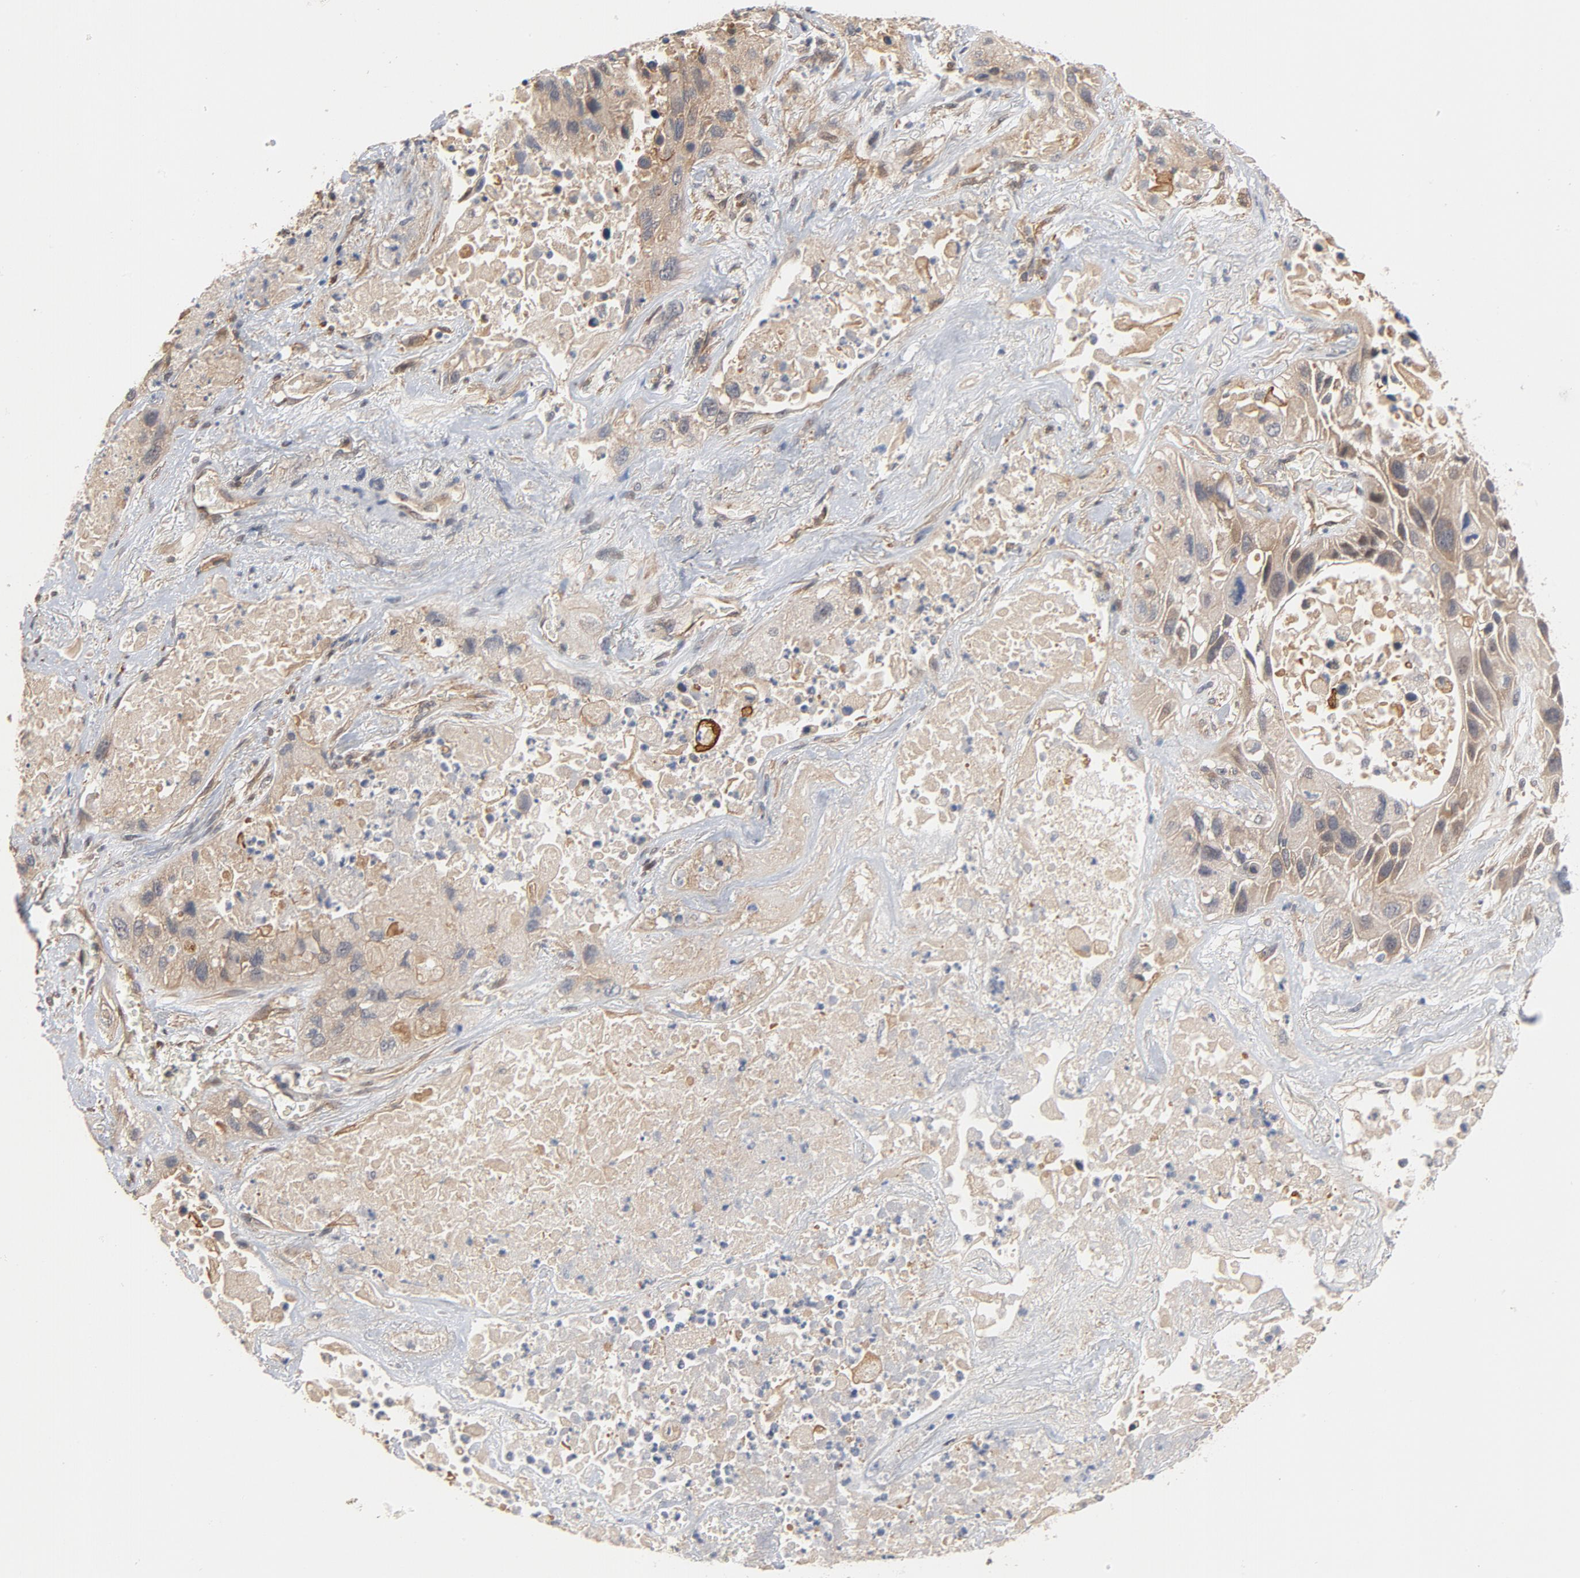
{"staining": {"intensity": "negative", "quantity": "none", "location": "none"}, "tissue": "lung cancer", "cell_type": "Tumor cells", "image_type": "cancer", "snomed": [{"axis": "morphology", "description": "Squamous cell carcinoma, NOS"}, {"axis": "topography", "description": "Lung"}], "caption": "Immunohistochemistry (IHC) histopathology image of lung squamous cell carcinoma stained for a protein (brown), which displays no positivity in tumor cells. (DAB (3,3'-diaminobenzidine) immunohistochemistry with hematoxylin counter stain).", "gene": "PITPNM2", "patient": {"sex": "female", "age": 76}}